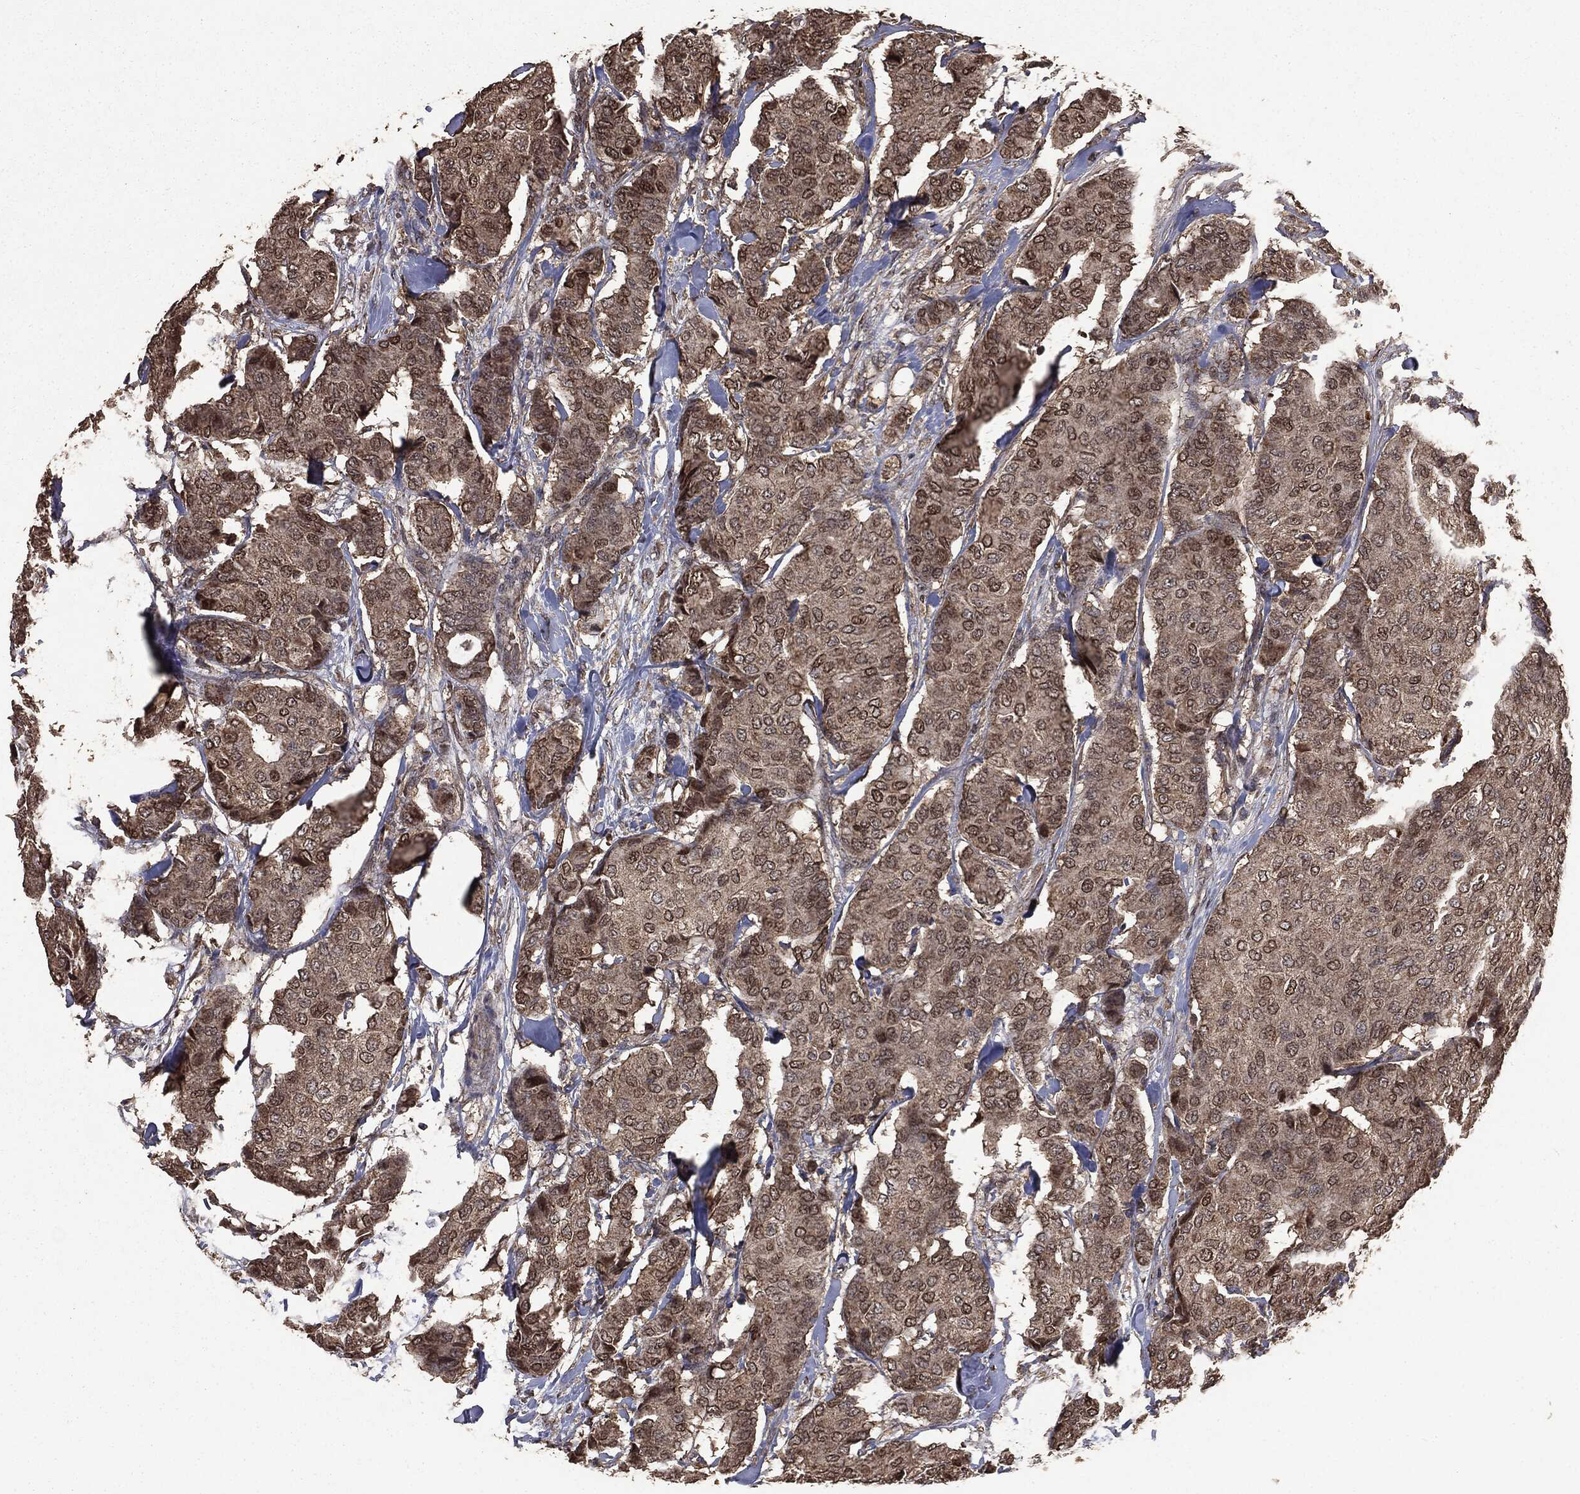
{"staining": {"intensity": "moderate", "quantity": "25%-75%", "location": "cytoplasmic/membranous,nuclear"}, "tissue": "breast cancer", "cell_type": "Tumor cells", "image_type": "cancer", "snomed": [{"axis": "morphology", "description": "Duct carcinoma"}, {"axis": "topography", "description": "Breast"}], "caption": "There is medium levels of moderate cytoplasmic/membranous and nuclear expression in tumor cells of breast cancer (intraductal carcinoma), as demonstrated by immunohistochemical staining (brown color).", "gene": "PPP6R2", "patient": {"sex": "female", "age": 75}}